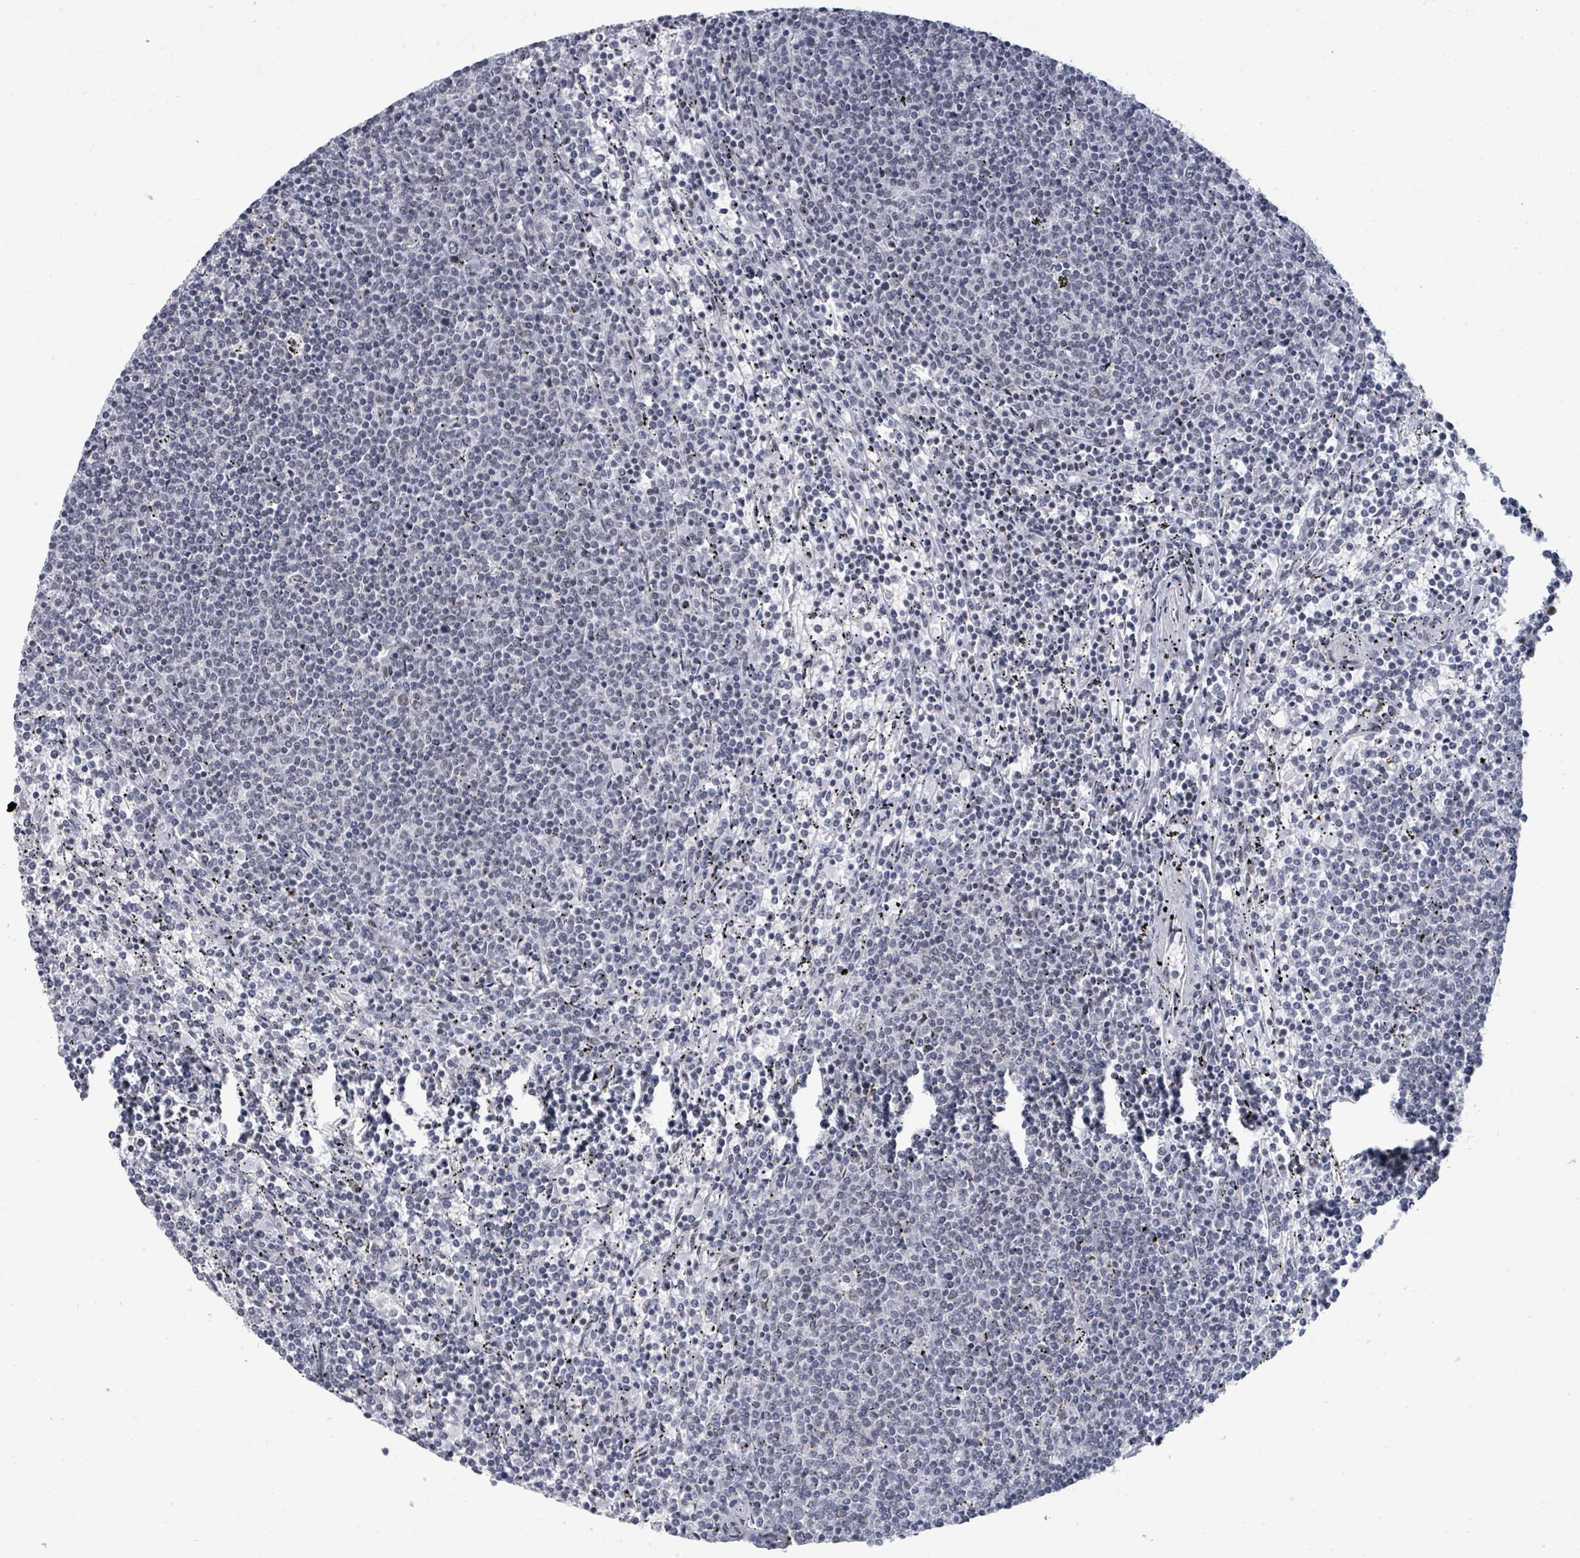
{"staining": {"intensity": "negative", "quantity": "none", "location": "none"}, "tissue": "lymphoma", "cell_type": "Tumor cells", "image_type": "cancer", "snomed": [{"axis": "morphology", "description": "Malignant lymphoma, non-Hodgkin's type, Low grade"}, {"axis": "topography", "description": "Spleen"}], "caption": "This is an immunohistochemistry micrograph of lymphoma. There is no staining in tumor cells.", "gene": "ERCC5", "patient": {"sex": "female", "age": 50}}